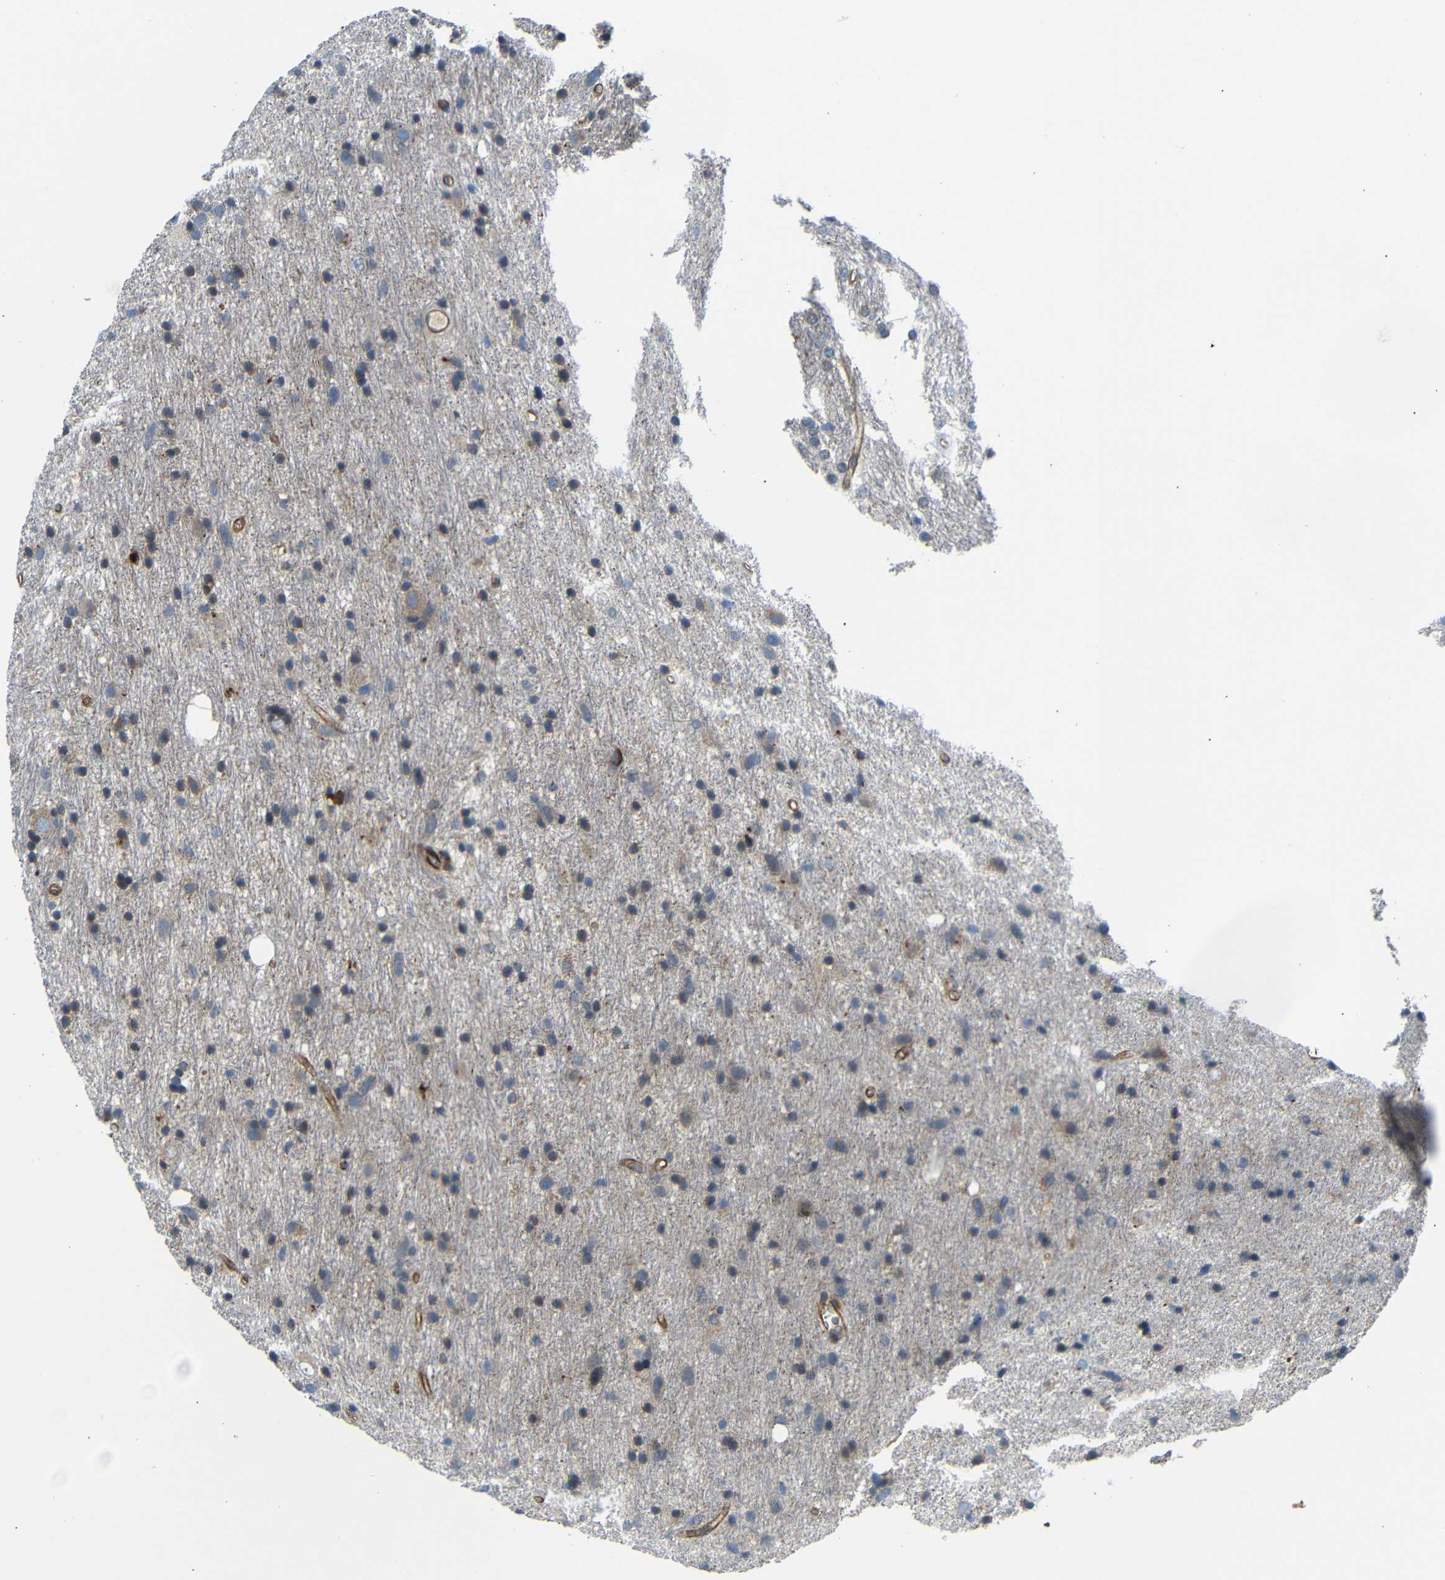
{"staining": {"intensity": "weak", "quantity": "25%-75%", "location": "cytoplasmic/membranous"}, "tissue": "glioma", "cell_type": "Tumor cells", "image_type": "cancer", "snomed": [{"axis": "morphology", "description": "Glioma, malignant, Low grade"}, {"axis": "topography", "description": "Brain"}], "caption": "Human glioma stained with a brown dye displays weak cytoplasmic/membranous positive staining in about 25%-75% of tumor cells.", "gene": "MYO1B", "patient": {"sex": "male", "age": 77}}